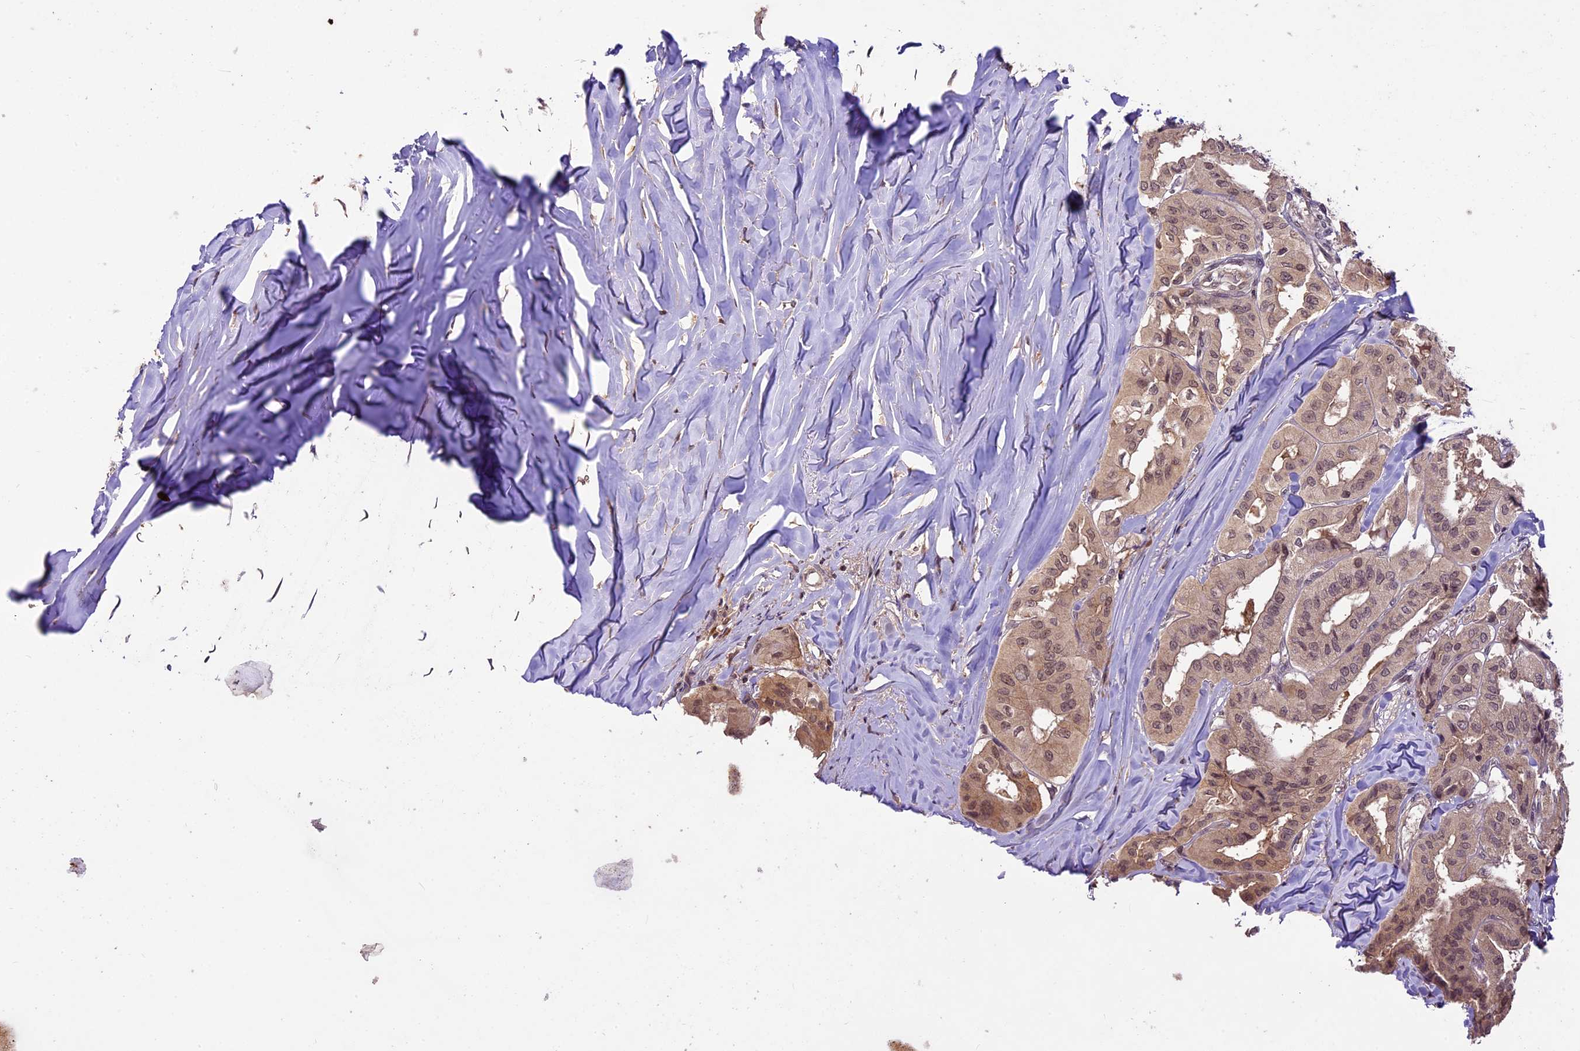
{"staining": {"intensity": "weak", "quantity": "25%-75%", "location": "cytoplasmic/membranous,nuclear"}, "tissue": "thyroid cancer", "cell_type": "Tumor cells", "image_type": "cancer", "snomed": [{"axis": "morphology", "description": "Papillary adenocarcinoma, NOS"}, {"axis": "topography", "description": "Thyroid gland"}], "caption": "DAB immunohistochemical staining of human thyroid cancer (papillary adenocarcinoma) displays weak cytoplasmic/membranous and nuclear protein positivity in approximately 25%-75% of tumor cells.", "gene": "ATP10A", "patient": {"sex": "female", "age": 59}}